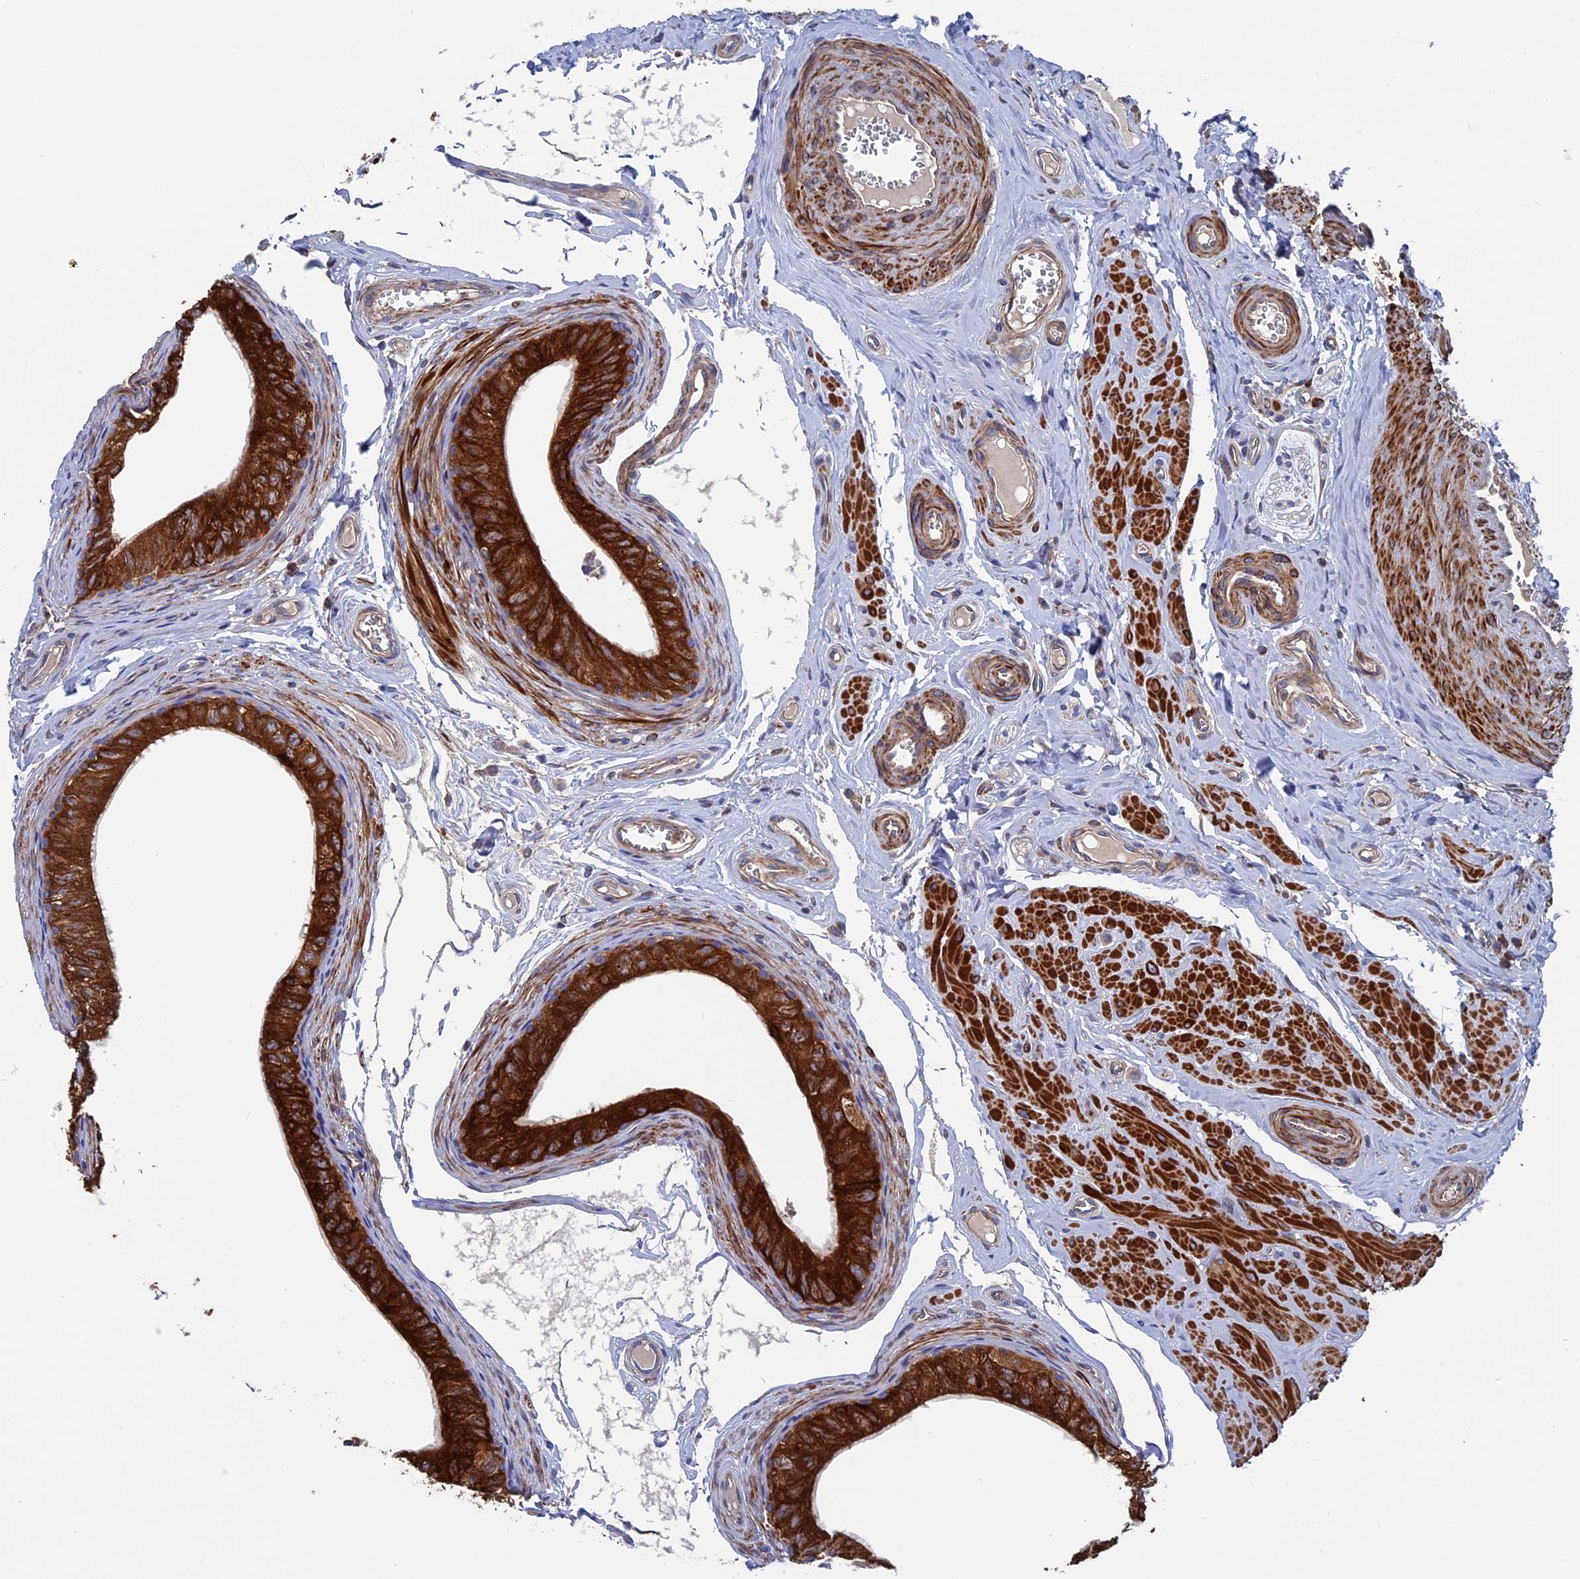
{"staining": {"intensity": "strong", "quantity": ">75%", "location": "cytoplasmic/membranous"}, "tissue": "epididymis", "cell_type": "Glandular cells", "image_type": "normal", "snomed": [{"axis": "morphology", "description": "Normal tissue, NOS"}, {"axis": "topography", "description": "Epididymis"}], "caption": "Protein staining shows strong cytoplasmic/membranous positivity in approximately >75% of glandular cells in unremarkable epididymis. (brown staining indicates protein expression, while blue staining denotes nuclei).", "gene": "DNAJC3", "patient": {"sex": "male", "age": 42}}